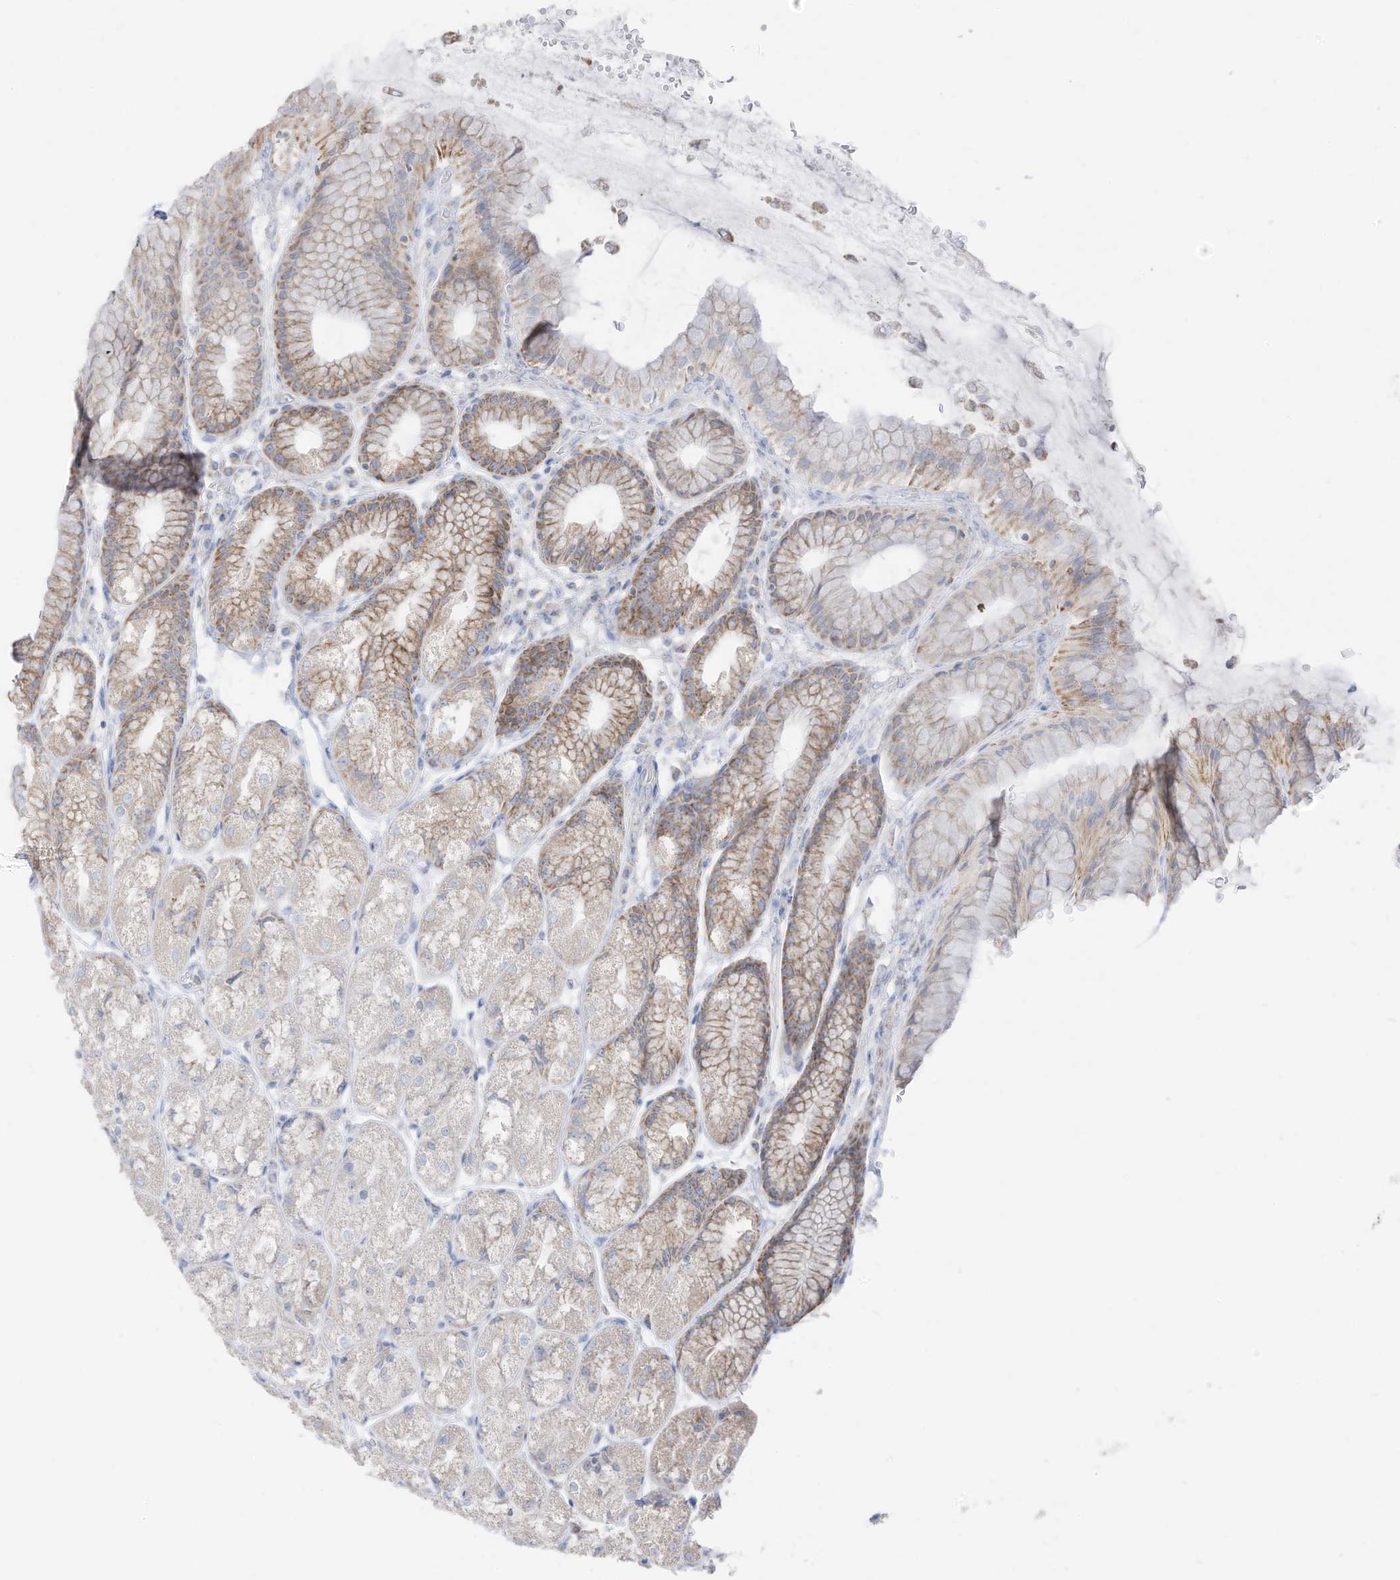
{"staining": {"intensity": "moderate", "quantity": "25%-75%", "location": "cytoplasmic/membranous"}, "tissue": "stomach", "cell_type": "Glandular cells", "image_type": "normal", "snomed": [{"axis": "morphology", "description": "Normal tissue, NOS"}, {"axis": "topography", "description": "Stomach"}], "caption": "Immunohistochemistry of benign stomach demonstrates medium levels of moderate cytoplasmic/membranous positivity in approximately 25%-75% of glandular cells. (Brightfield microscopy of DAB IHC at high magnification).", "gene": "ETHE1", "patient": {"sex": "male", "age": 57}}